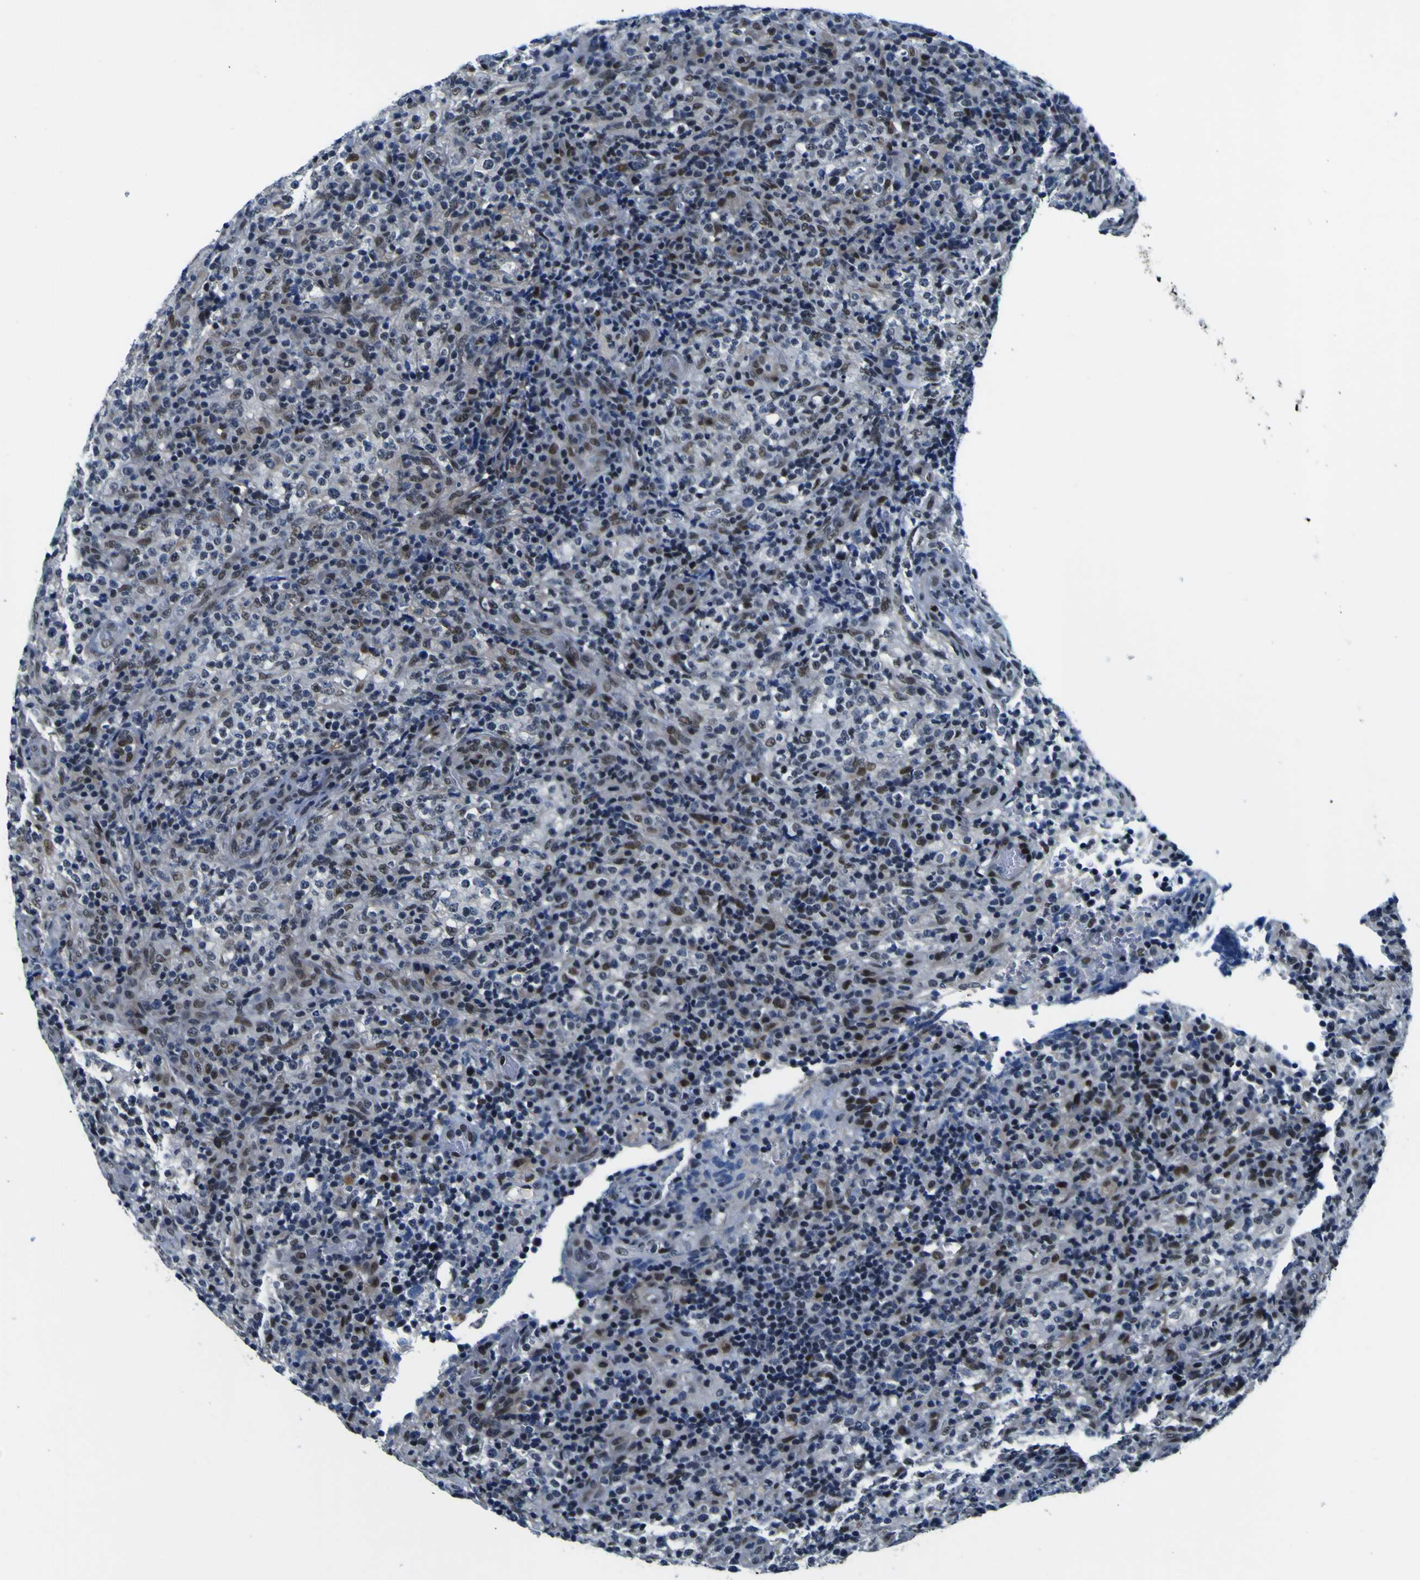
{"staining": {"intensity": "strong", "quantity": "<25%", "location": "nuclear"}, "tissue": "lymphoma", "cell_type": "Tumor cells", "image_type": "cancer", "snomed": [{"axis": "morphology", "description": "Malignant lymphoma, non-Hodgkin's type, High grade"}, {"axis": "topography", "description": "Lymph node"}], "caption": "IHC (DAB) staining of human lymphoma exhibits strong nuclear protein expression in about <25% of tumor cells.", "gene": "CUL4B", "patient": {"sex": "female", "age": 76}}